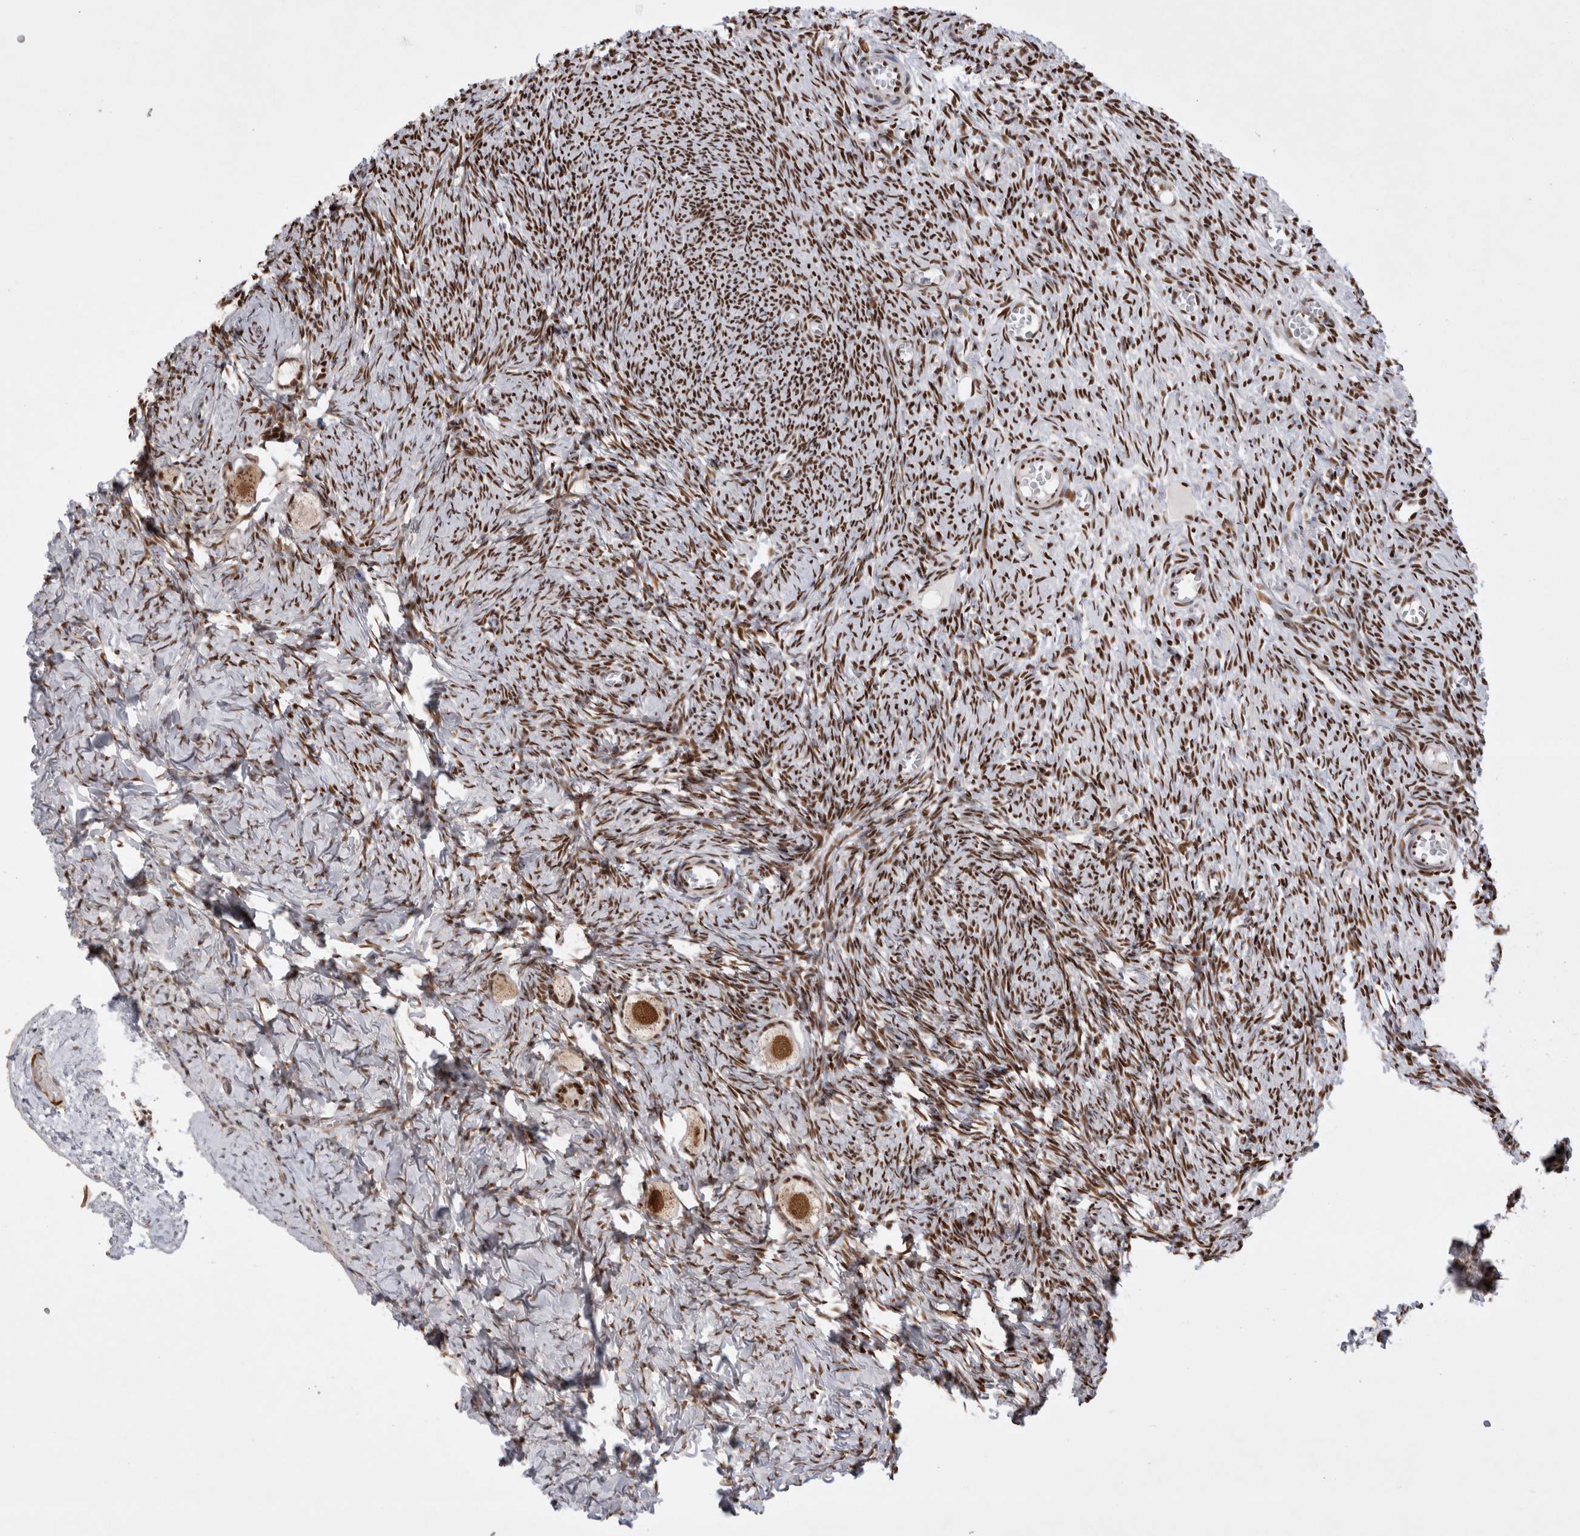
{"staining": {"intensity": "strong", "quantity": ">75%", "location": "nuclear"}, "tissue": "ovary", "cell_type": "Follicle cells", "image_type": "normal", "snomed": [{"axis": "morphology", "description": "Normal tissue, NOS"}, {"axis": "topography", "description": "Ovary"}], "caption": "High-magnification brightfield microscopy of benign ovary stained with DAB (3,3'-diaminobenzidine) (brown) and counterstained with hematoxylin (blue). follicle cells exhibit strong nuclear staining is present in approximately>75% of cells. The protein is stained brown, and the nuclei are stained in blue (DAB IHC with brightfield microscopy, high magnification).", "gene": "EYA2", "patient": {"sex": "female", "age": 27}}